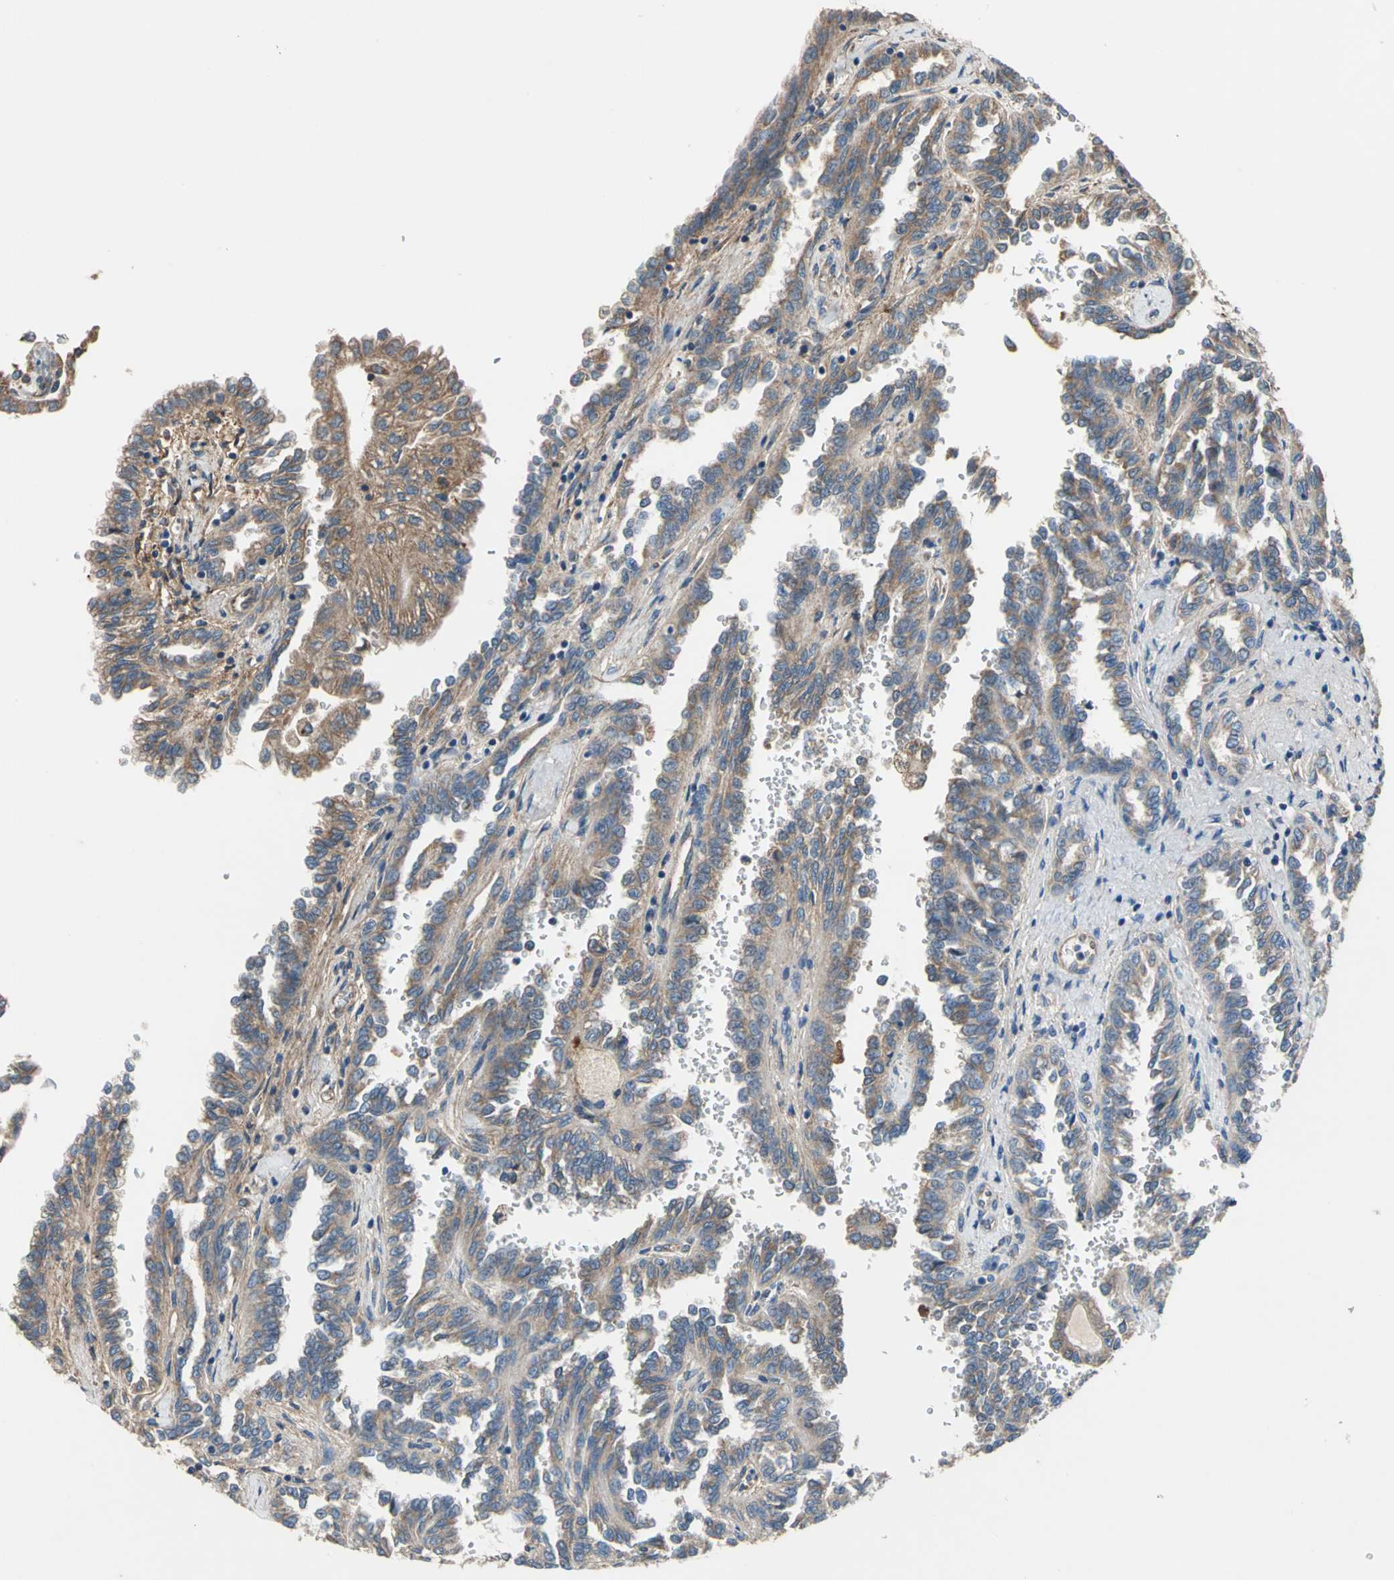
{"staining": {"intensity": "moderate", "quantity": ">75%", "location": "cytoplasmic/membranous"}, "tissue": "renal cancer", "cell_type": "Tumor cells", "image_type": "cancer", "snomed": [{"axis": "morphology", "description": "Inflammation, NOS"}, {"axis": "morphology", "description": "Adenocarcinoma, NOS"}, {"axis": "topography", "description": "Kidney"}], "caption": "Human renal cancer (adenocarcinoma) stained for a protein (brown) reveals moderate cytoplasmic/membranous positive positivity in about >75% of tumor cells.", "gene": "HEPH", "patient": {"sex": "male", "age": 68}}